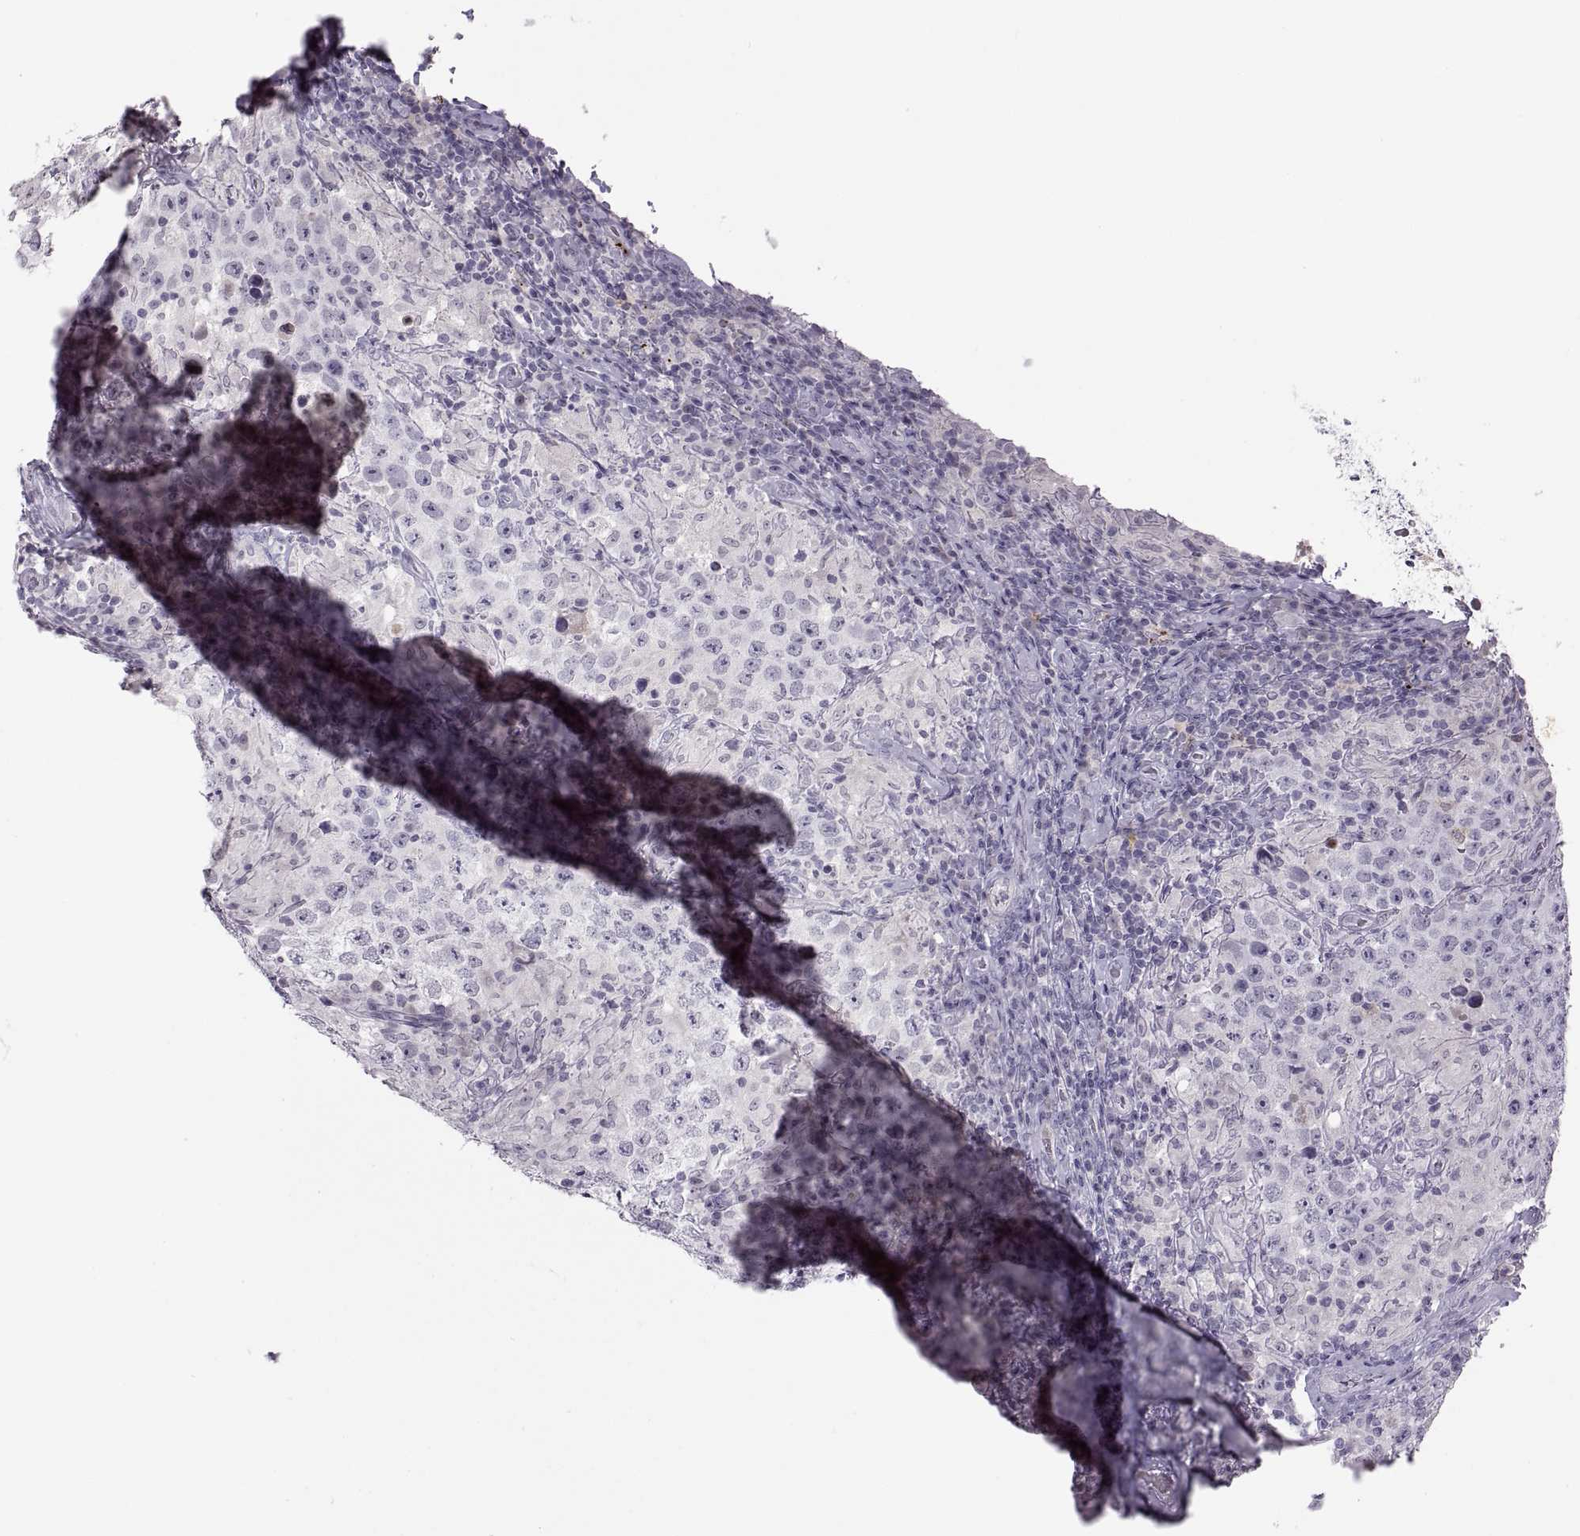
{"staining": {"intensity": "negative", "quantity": "none", "location": "none"}, "tissue": "testis cancer", "cell_type": "Tumor cells", "image_type": "cancer", "snomed": [{"axis": "morphology", "description": "Seminoma, NOS"}, {"axis": "morphology", "description": "Carcinoma, Embryonal, NOS"}, {"axis": "topography", "description": "Testis"}], "caption": "High magnification brightfield microscopy of testis cancer (embryonal carcinoma) stained with DAB (3,3'-diaminobenzidine) (brown) and counterstained with hematoxylin (blue): tumor cells show no significant expression.", "gene": "CHCT1", "patient": {"sex": "male", "age": 41}}